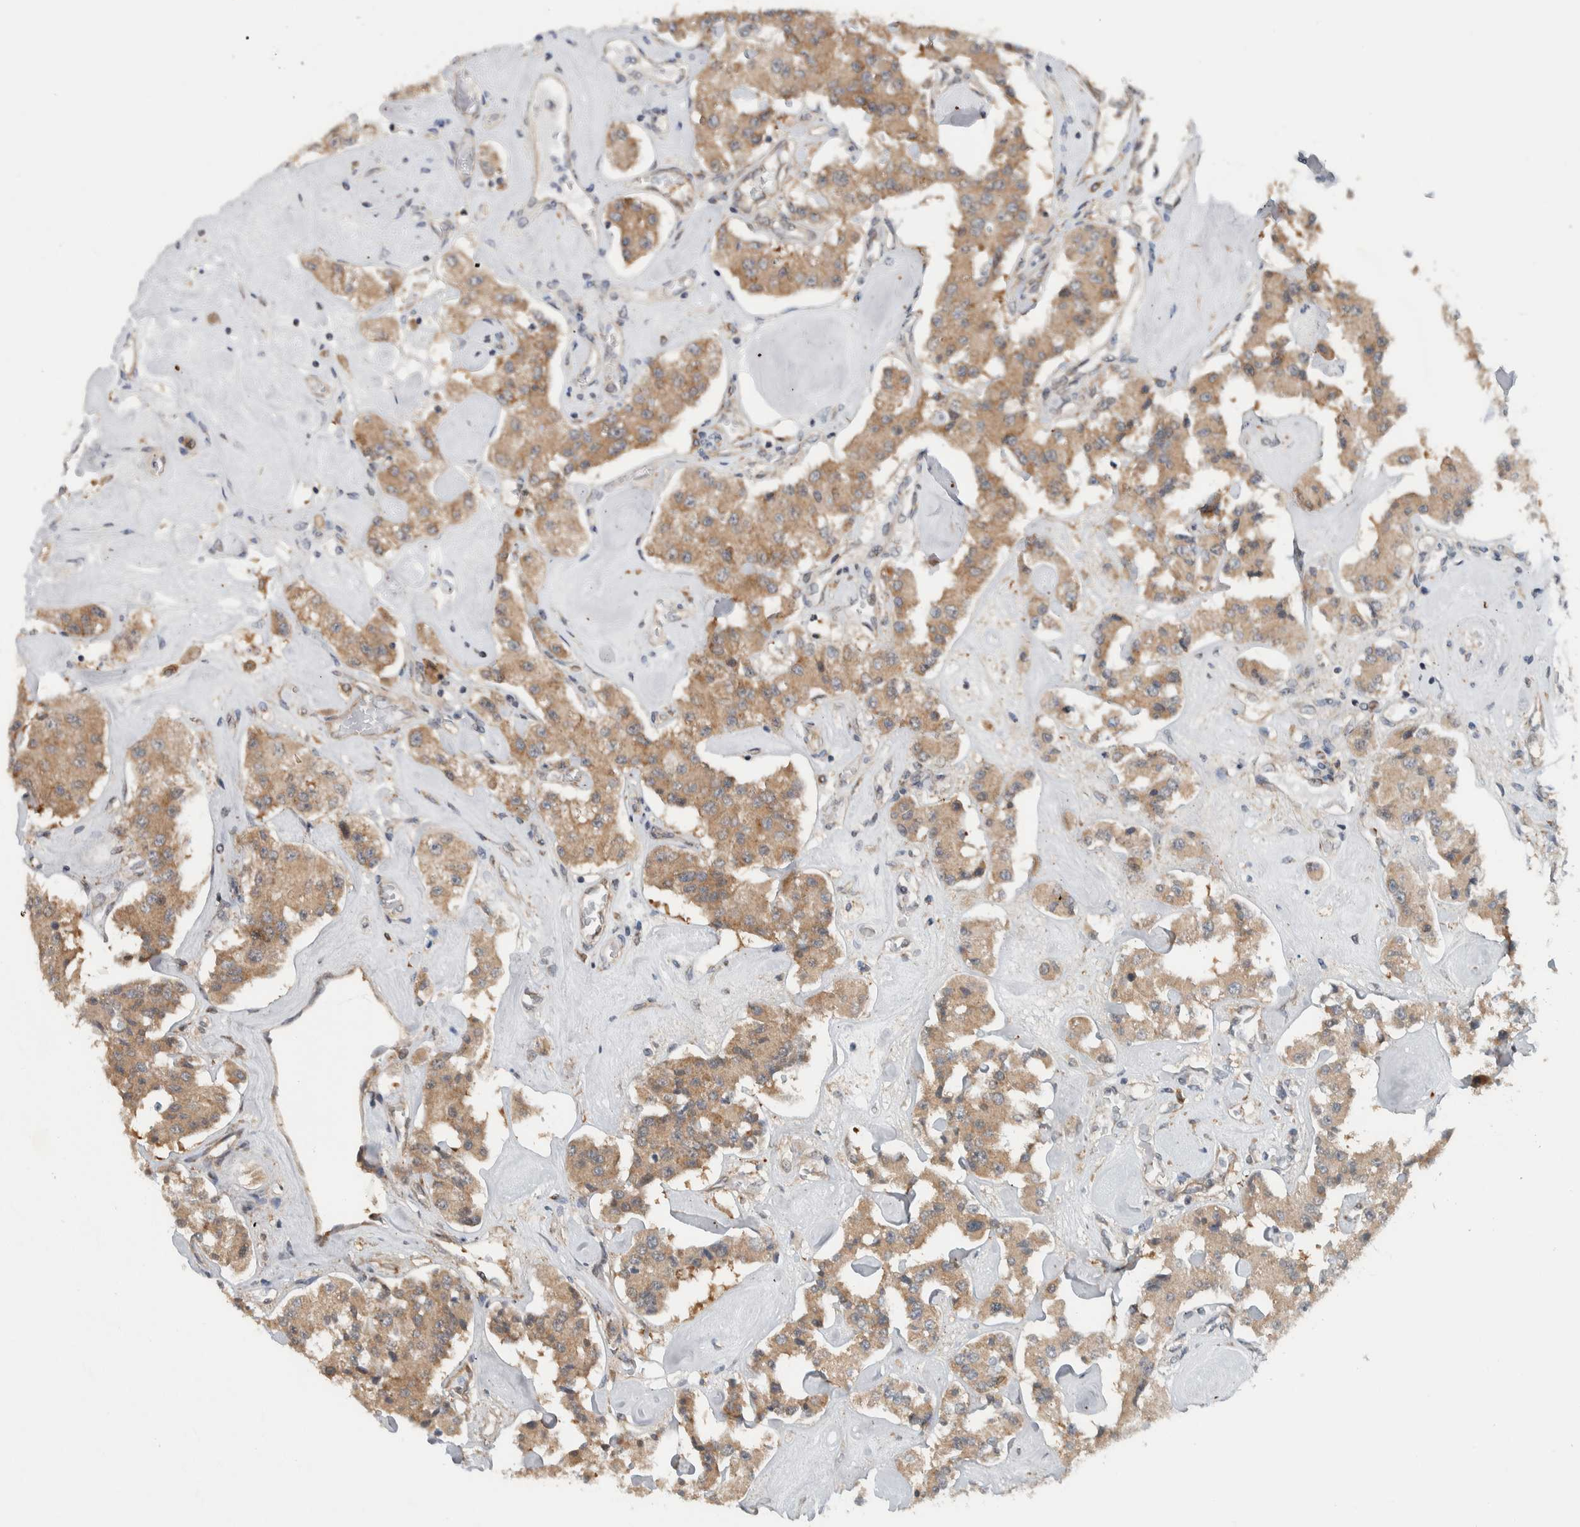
{"staining": {"intensity": "moderate", "quantity": ">75%", "location": "cytoplasmic/membranous"}, "tissue": "carcinoid", "cell_type": "Tumor cells", "image_type": "cancer", "snomed": [{"axis": "morphology", "description": "Carcinoid, malignant, NOS"}, {"axis": "topography", "description": "Pancreas"}], "caption": "IHC photomicrograph of neoplastic tissue: human carcinoid stained using immunohistochemistry (IHC) displays medium levels of moderate protein expression localized specifically in the cytoplasmic/membranous of tumor cells, appearing as a cytoplasmic/membranous brown color.", "gene": "RERE", "patient": {"sex": "male", "age": 41}}